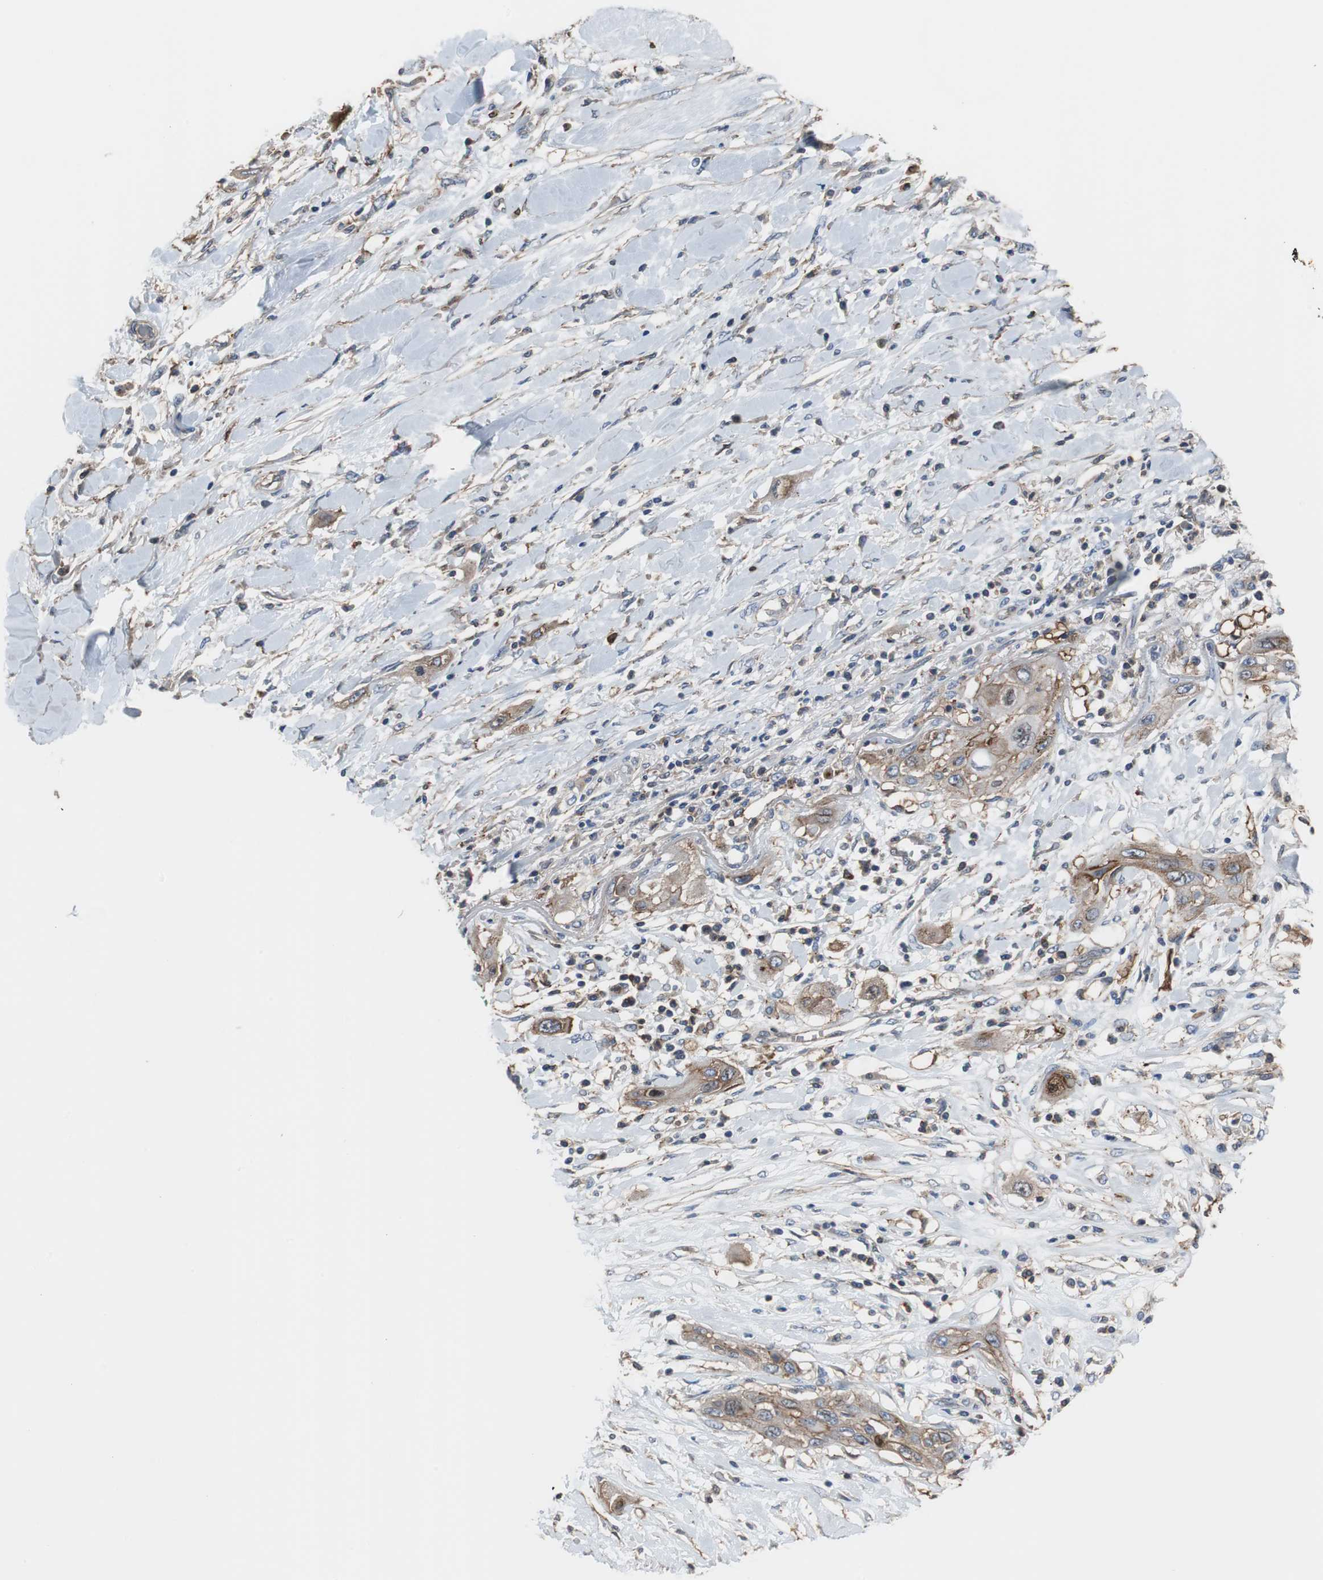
{"staining": {"intensity": "moderate", "quantity": "25%-75%", "location": "cytoplasmic/membranous"}, "tissue": "lung cancer", "cell_type": "Tumor cells", "image_type": "cancer", "snomed": [{"axis": "morphology", "description": "Squamous cell carcinoma, NOS"}, {"axis": "topography", "description": "Lung"}], "caption": "There is medium levels of moderate cytoplasmic/membranous expression in tumor cells of lung squamous cell carcinoma, as demonstrated by immunohistochemical staining (brown color).", "gene": "ANXA4", "patient": {"sex": "female", "age": 47}}